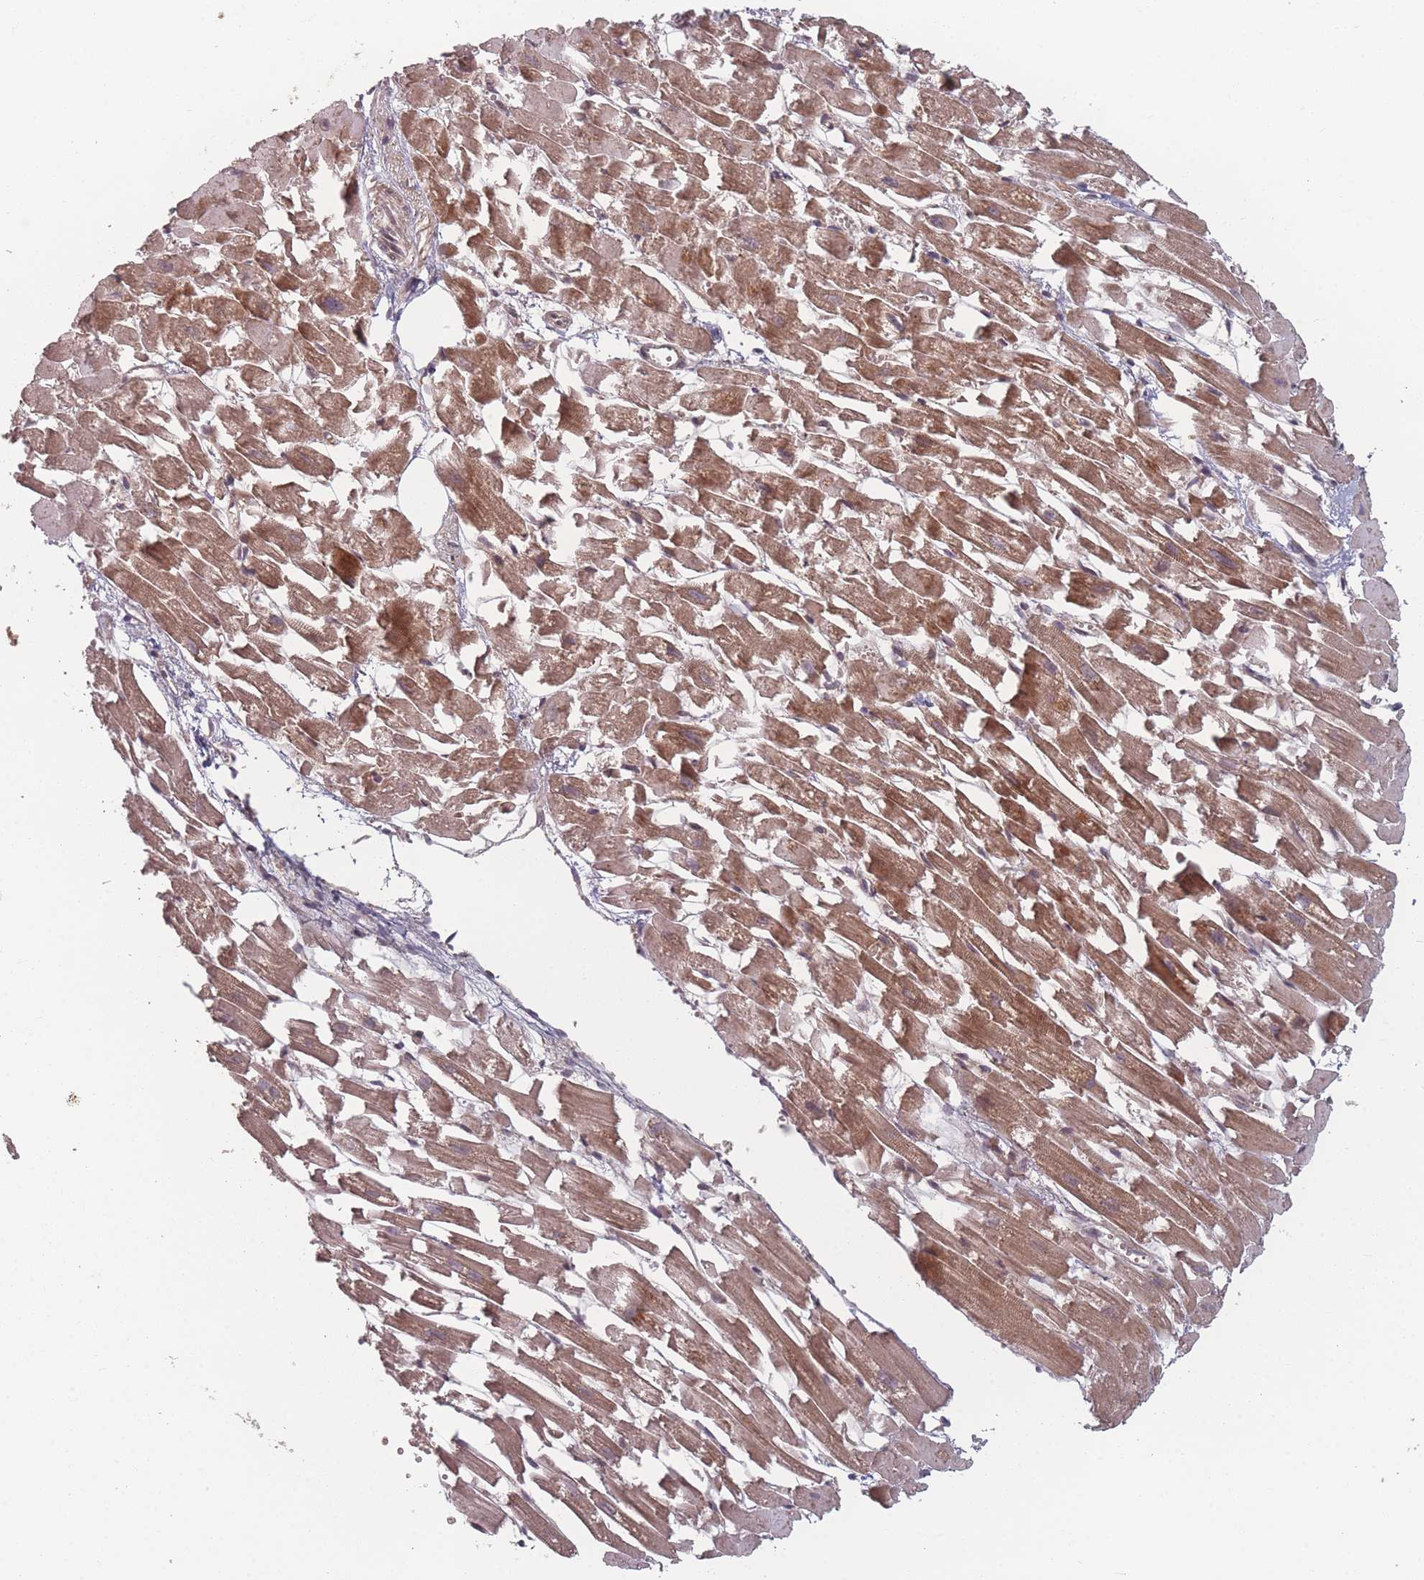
{"staining": {"intensity": "moderate", "quantity": ">75%", "location": "cytoplasmic/membranous"}, "tissue": "heart muscle", "cell_type": "Cardiomyocytes", "image_type": "normal", "snomed": [{"axis": "morphology", "description": "Normal tissue, NOS"}, {"axis": "topography", "description": "Heart"}], "caption": "The micrograph displays immunohistochemical staining of normal heart muscle. There is moderate cytoplasmic/membranous positivity is appreciated in about >75% of cardiomyocytes.", "gene": "HAGH", "patient": {"sex": "female", "age": 64}}